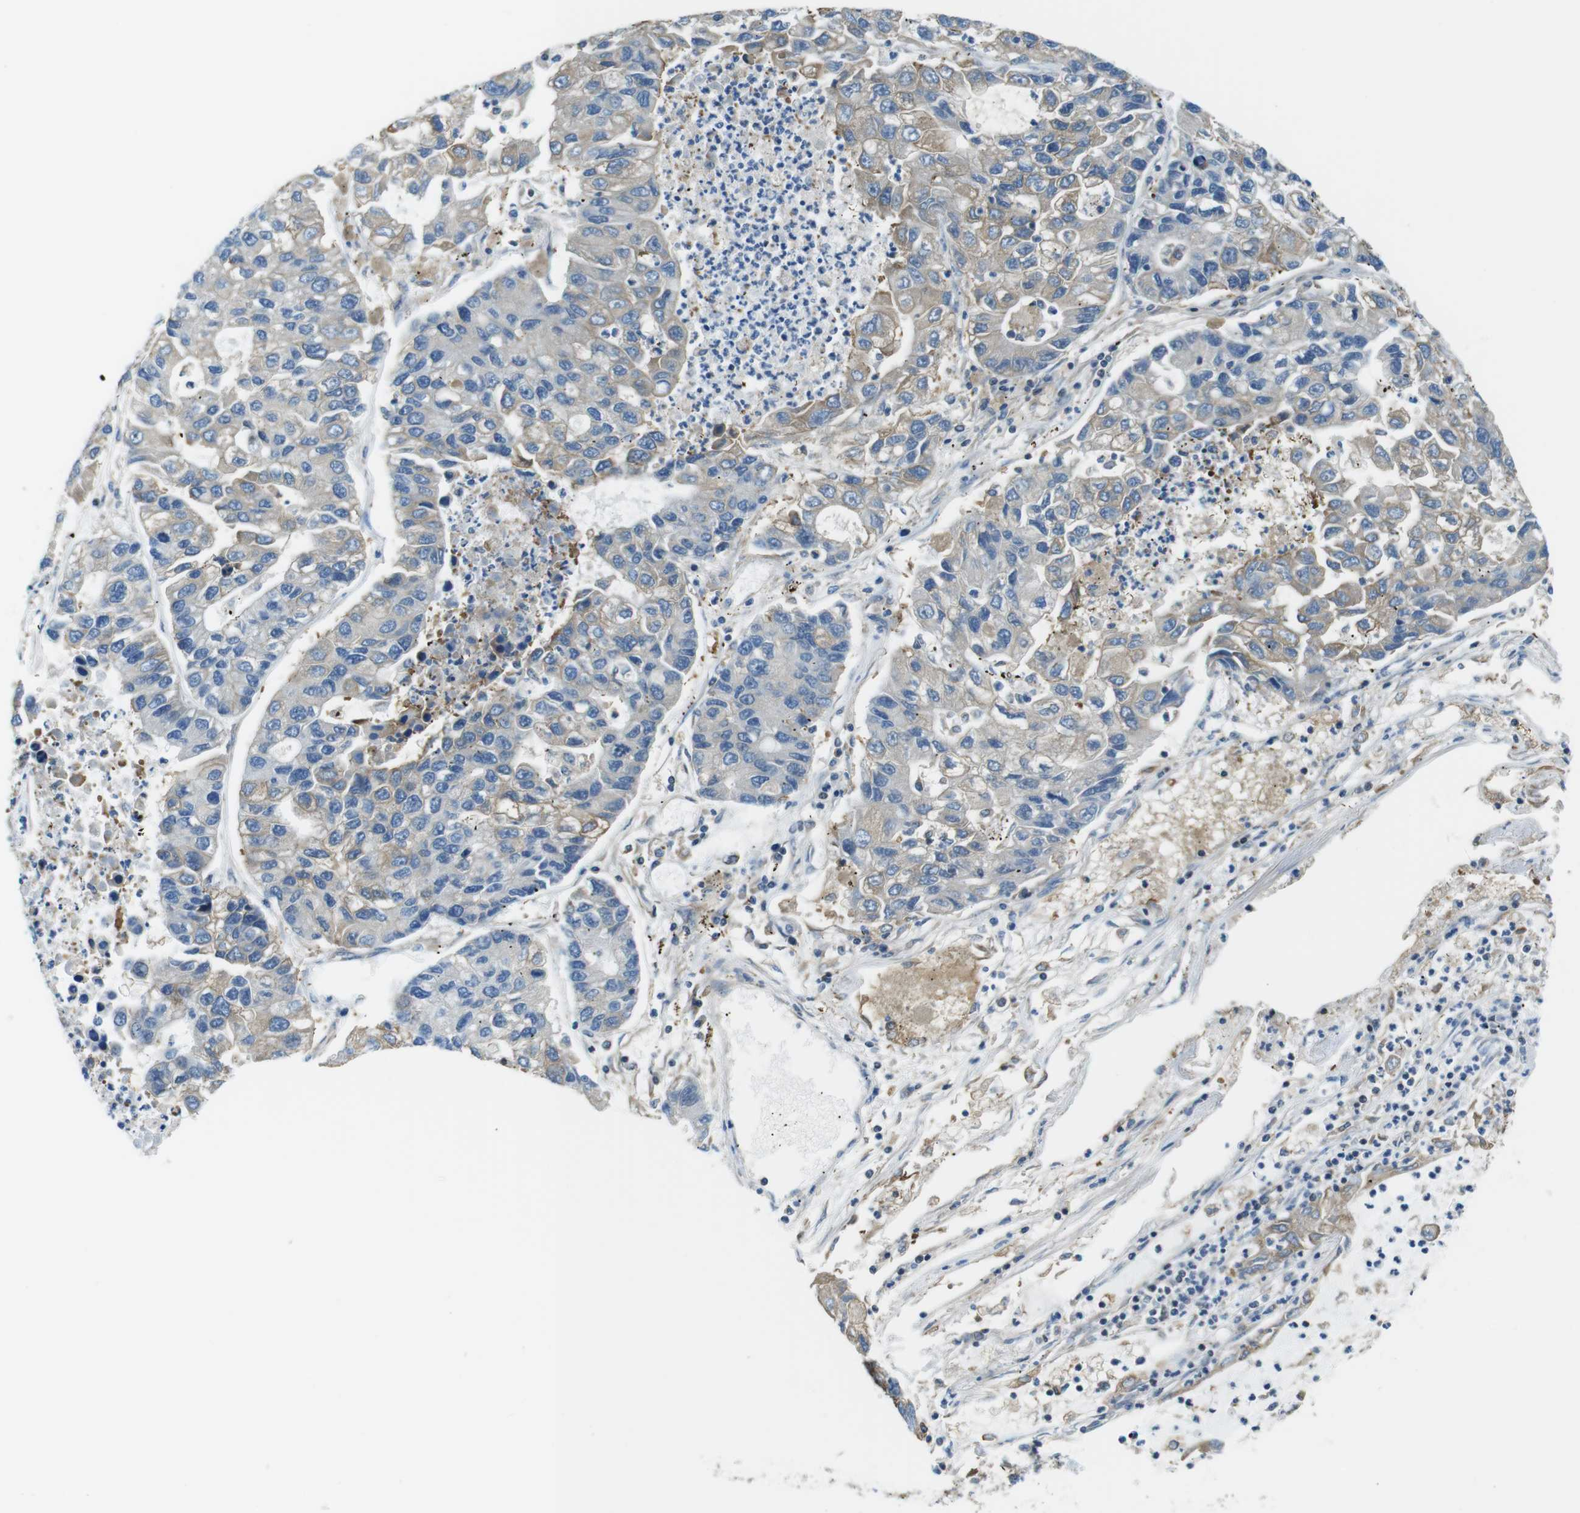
{"staining": {"intensity": "weak", "quantity": ">75%", "location": "cytoplasmic/membranous"}, "tissue": "lung cancer", "cell_type": "Tumor cells", "image_type": "cancer", "snomed": [{"axis": "morphology", "description": "Adenocarcinoma, NOS"}, {"axis": "topography", "description": "Lung"}], "caption": "A photomicrograph of human lung cancer (adenocarcinoma) stained for a protein exhibits weak cytoplasmic/membranous brown staining in tumor cells.", "gene": "TES", "patient": {"sex": "female", "age": 51}}